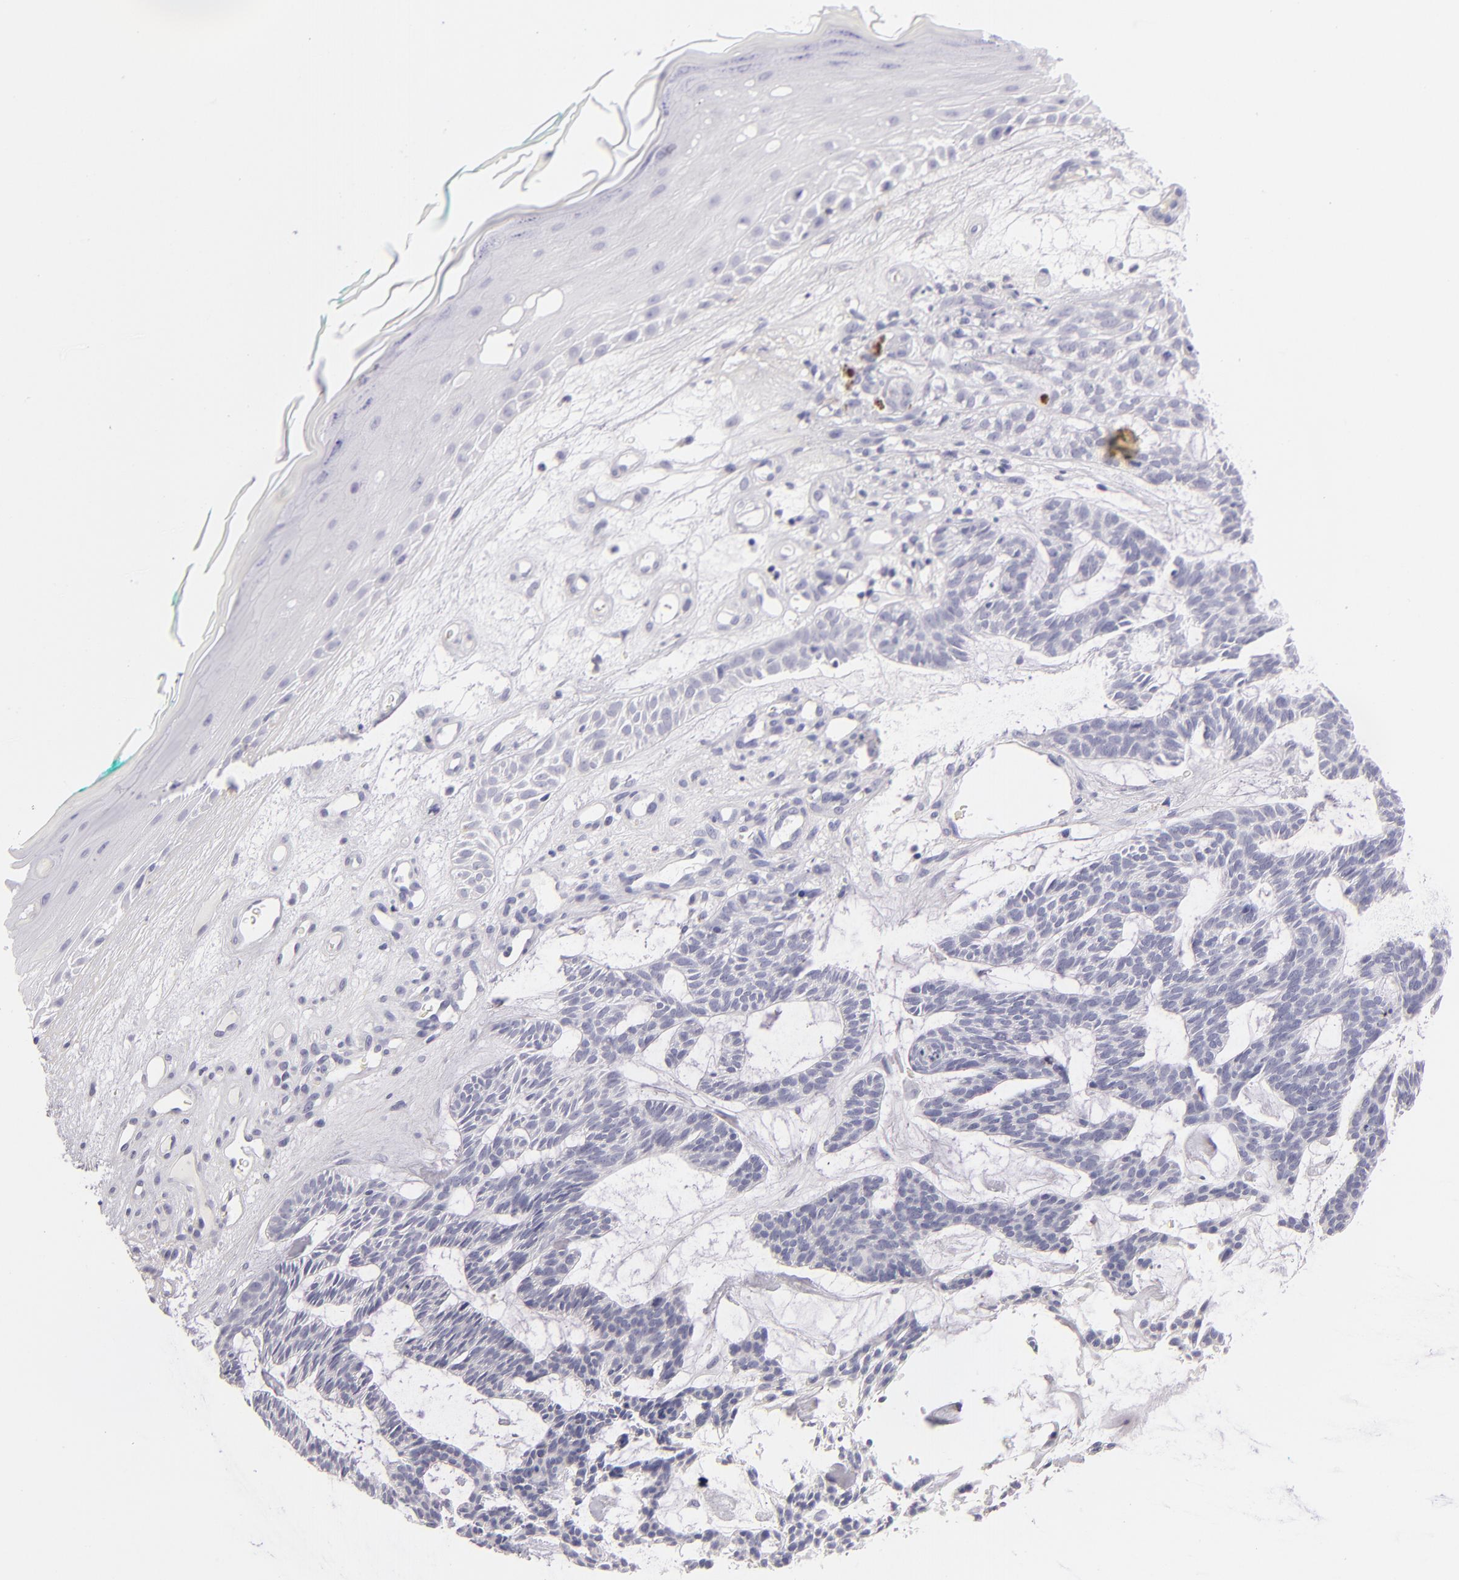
{"staining": {"intensity": "negative", "quantity": "none", "location": "none"}, "tissue": "skin cancer", "cell_type": "Tumor cells", "image_type": "cancer", "snomed": [{"axis": "morphology", "description": "Basal cell carcinoma"}, {"axis": "topography", "description": "Skin"}], "caption": "This histopathology image is of basal cell carcinoma (skin) stained with IHC to label a protein in brown with the nuclei are counter-stained blue. There is no expression in tumor cells.", "gene": "CD48", "patient": {"sex": "male", "age": 75}}